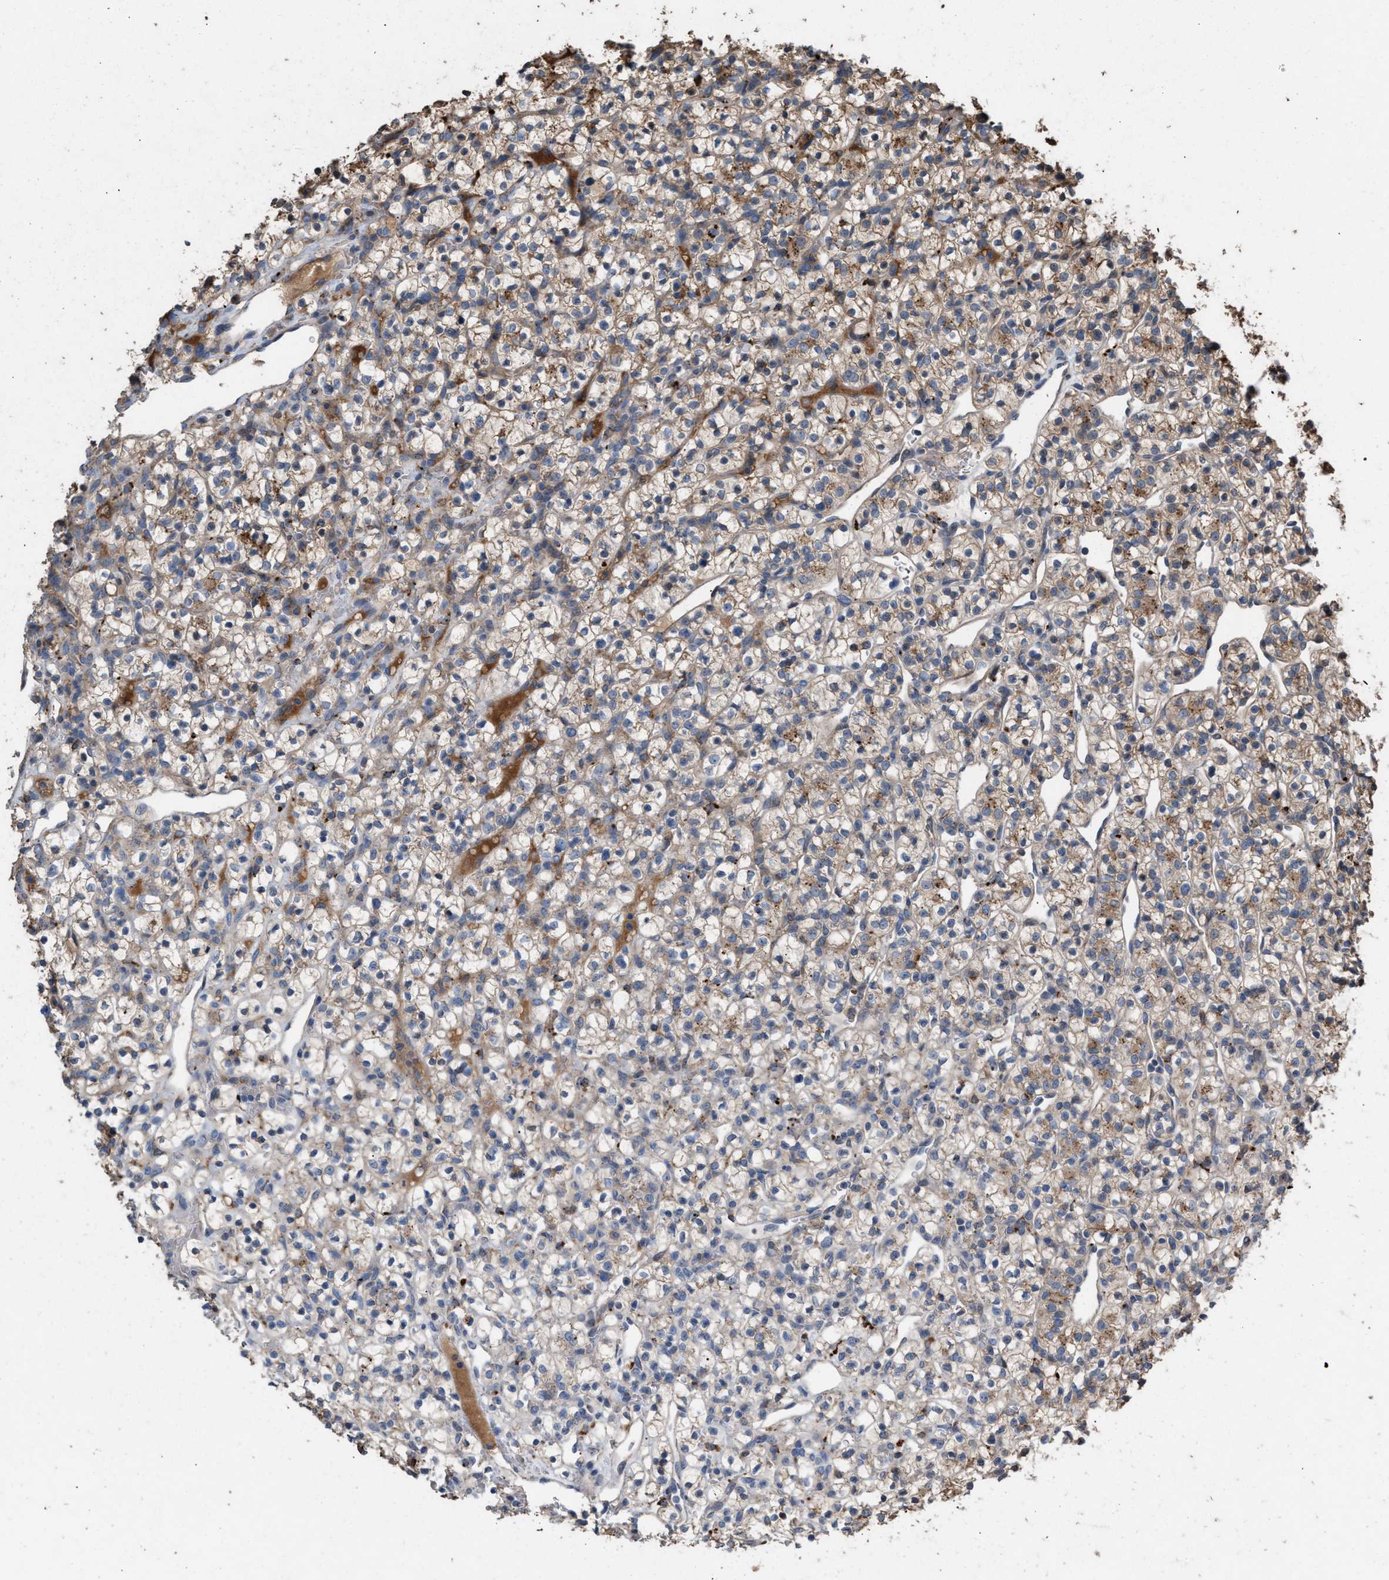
{"staining": {"intensity": "weak", "quantity": ">75%", "location": "cytoplasmic/membranous"}, "tissue": "renal cancer", "cell_type": "Tumor cells", "image_type": "cancer", "snomed": [{"axis": "morphology", "description": "Adenocarcinoma, NOS"}, {"axis": "topography", "description": "Kidney"}], "caption": "Renal cancer tissue exhibits weak cytoplasmic/membranous positivity in about >75% of tumor cells, visualized by immunohistochemistry. Using DAB (3,3'-diaminobenzidine) (brown) and hematoxylin (blue) stains, captured at high magnification using brightfield microscopy.", "gene": "ELMO3", "patient": {"sex": "female", "age": 57}}